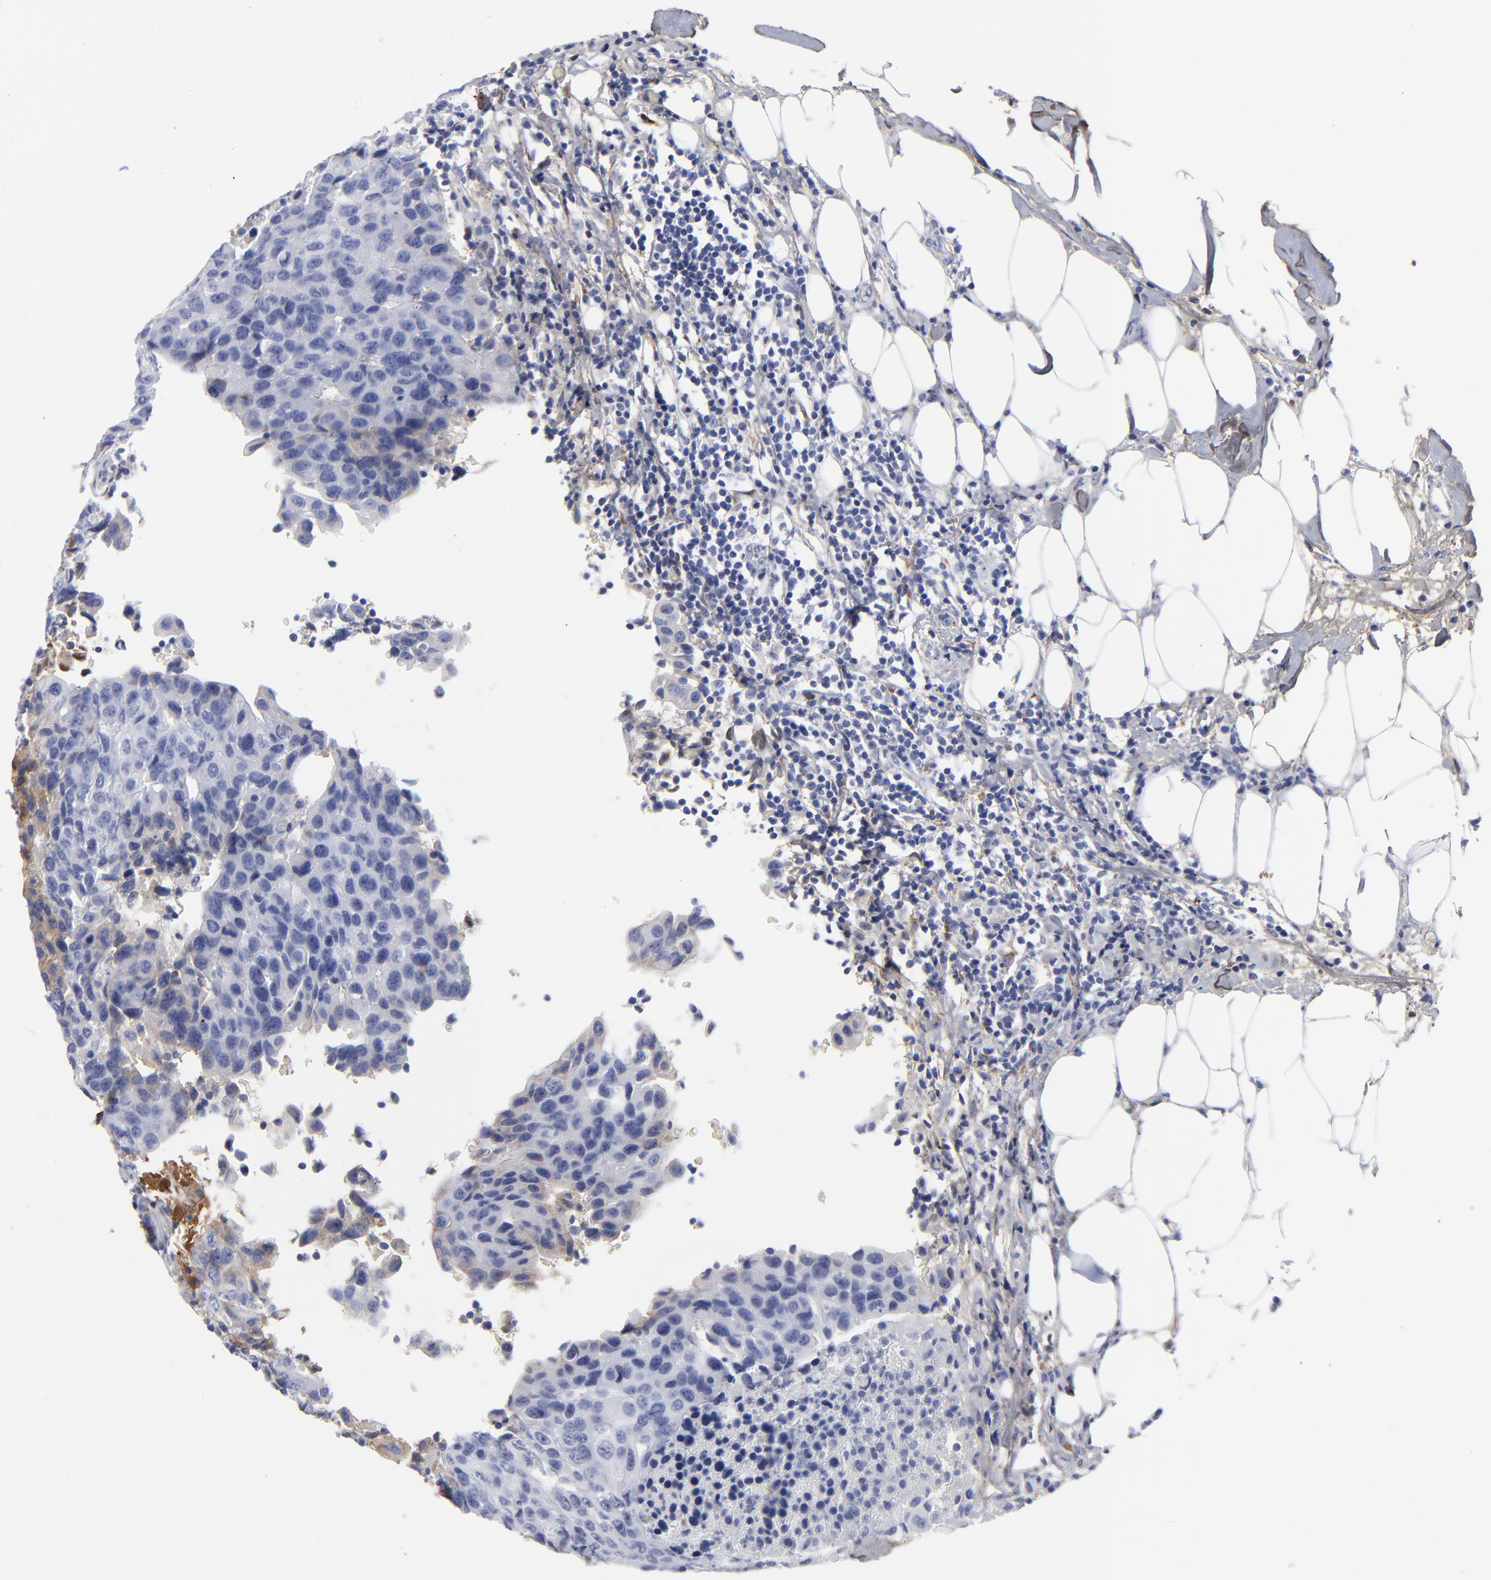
{"staining": {"intensity": "negative", "quantity": "none", "location": "none"}, "tissue": "breast cancer", "cell_type": "Tumor cells", "image_type": "cancer", "snomed": [{"axis": "morphology", "description": "Duct carcinoma"}, {"axis": "topography", "description": "Breast"}], "caption": "High magnification brightfield microscopy of intraductal carcinoma (breast) stained with DAB (3,3'-diaminobenzidine) (brown) and counterstained with hematoxylin (blue): tumor cells show no significant expression.", "gene": "DCN", "patient": {"sex": "female", "age": 54}}